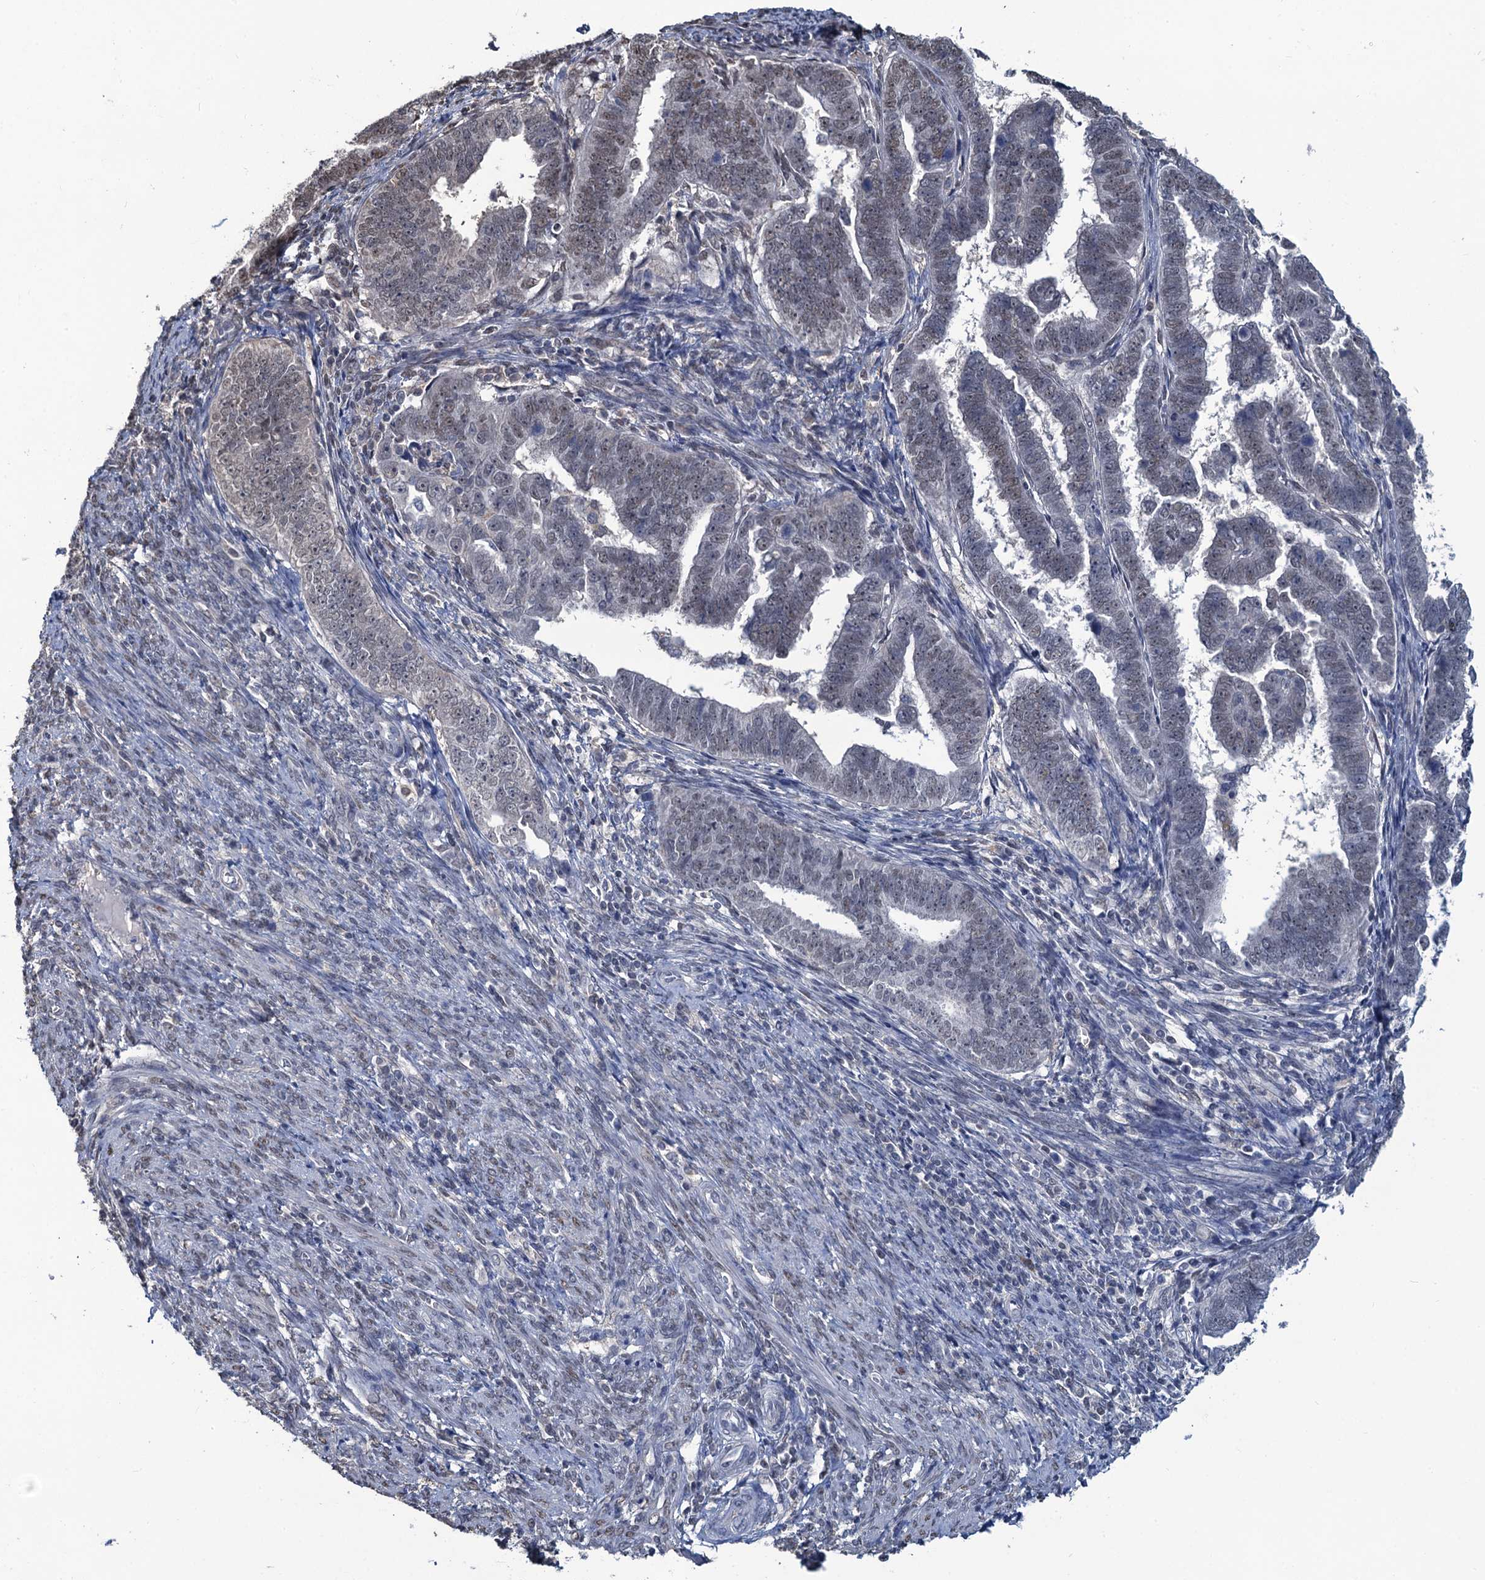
{"staining": {"intensity": "weak", "quantity": "<25%", "location": "nuclear"}, "tissue": "endometrial cancer", "cell_type": "Tumor cells", "image_type": "cancer", "snomed": [{"axis": "morphology", "description": "Adenocarcinoma, NOS"}, {"axis": "topography", "description": "Endometrium"}], "caption": "Immunohistochemical staining of endometrial adenocarcinoma exhibits no significant positivity in tumor cells.", "gene": "RTKN2", "patient": {"sex": "female", "age": 75}}